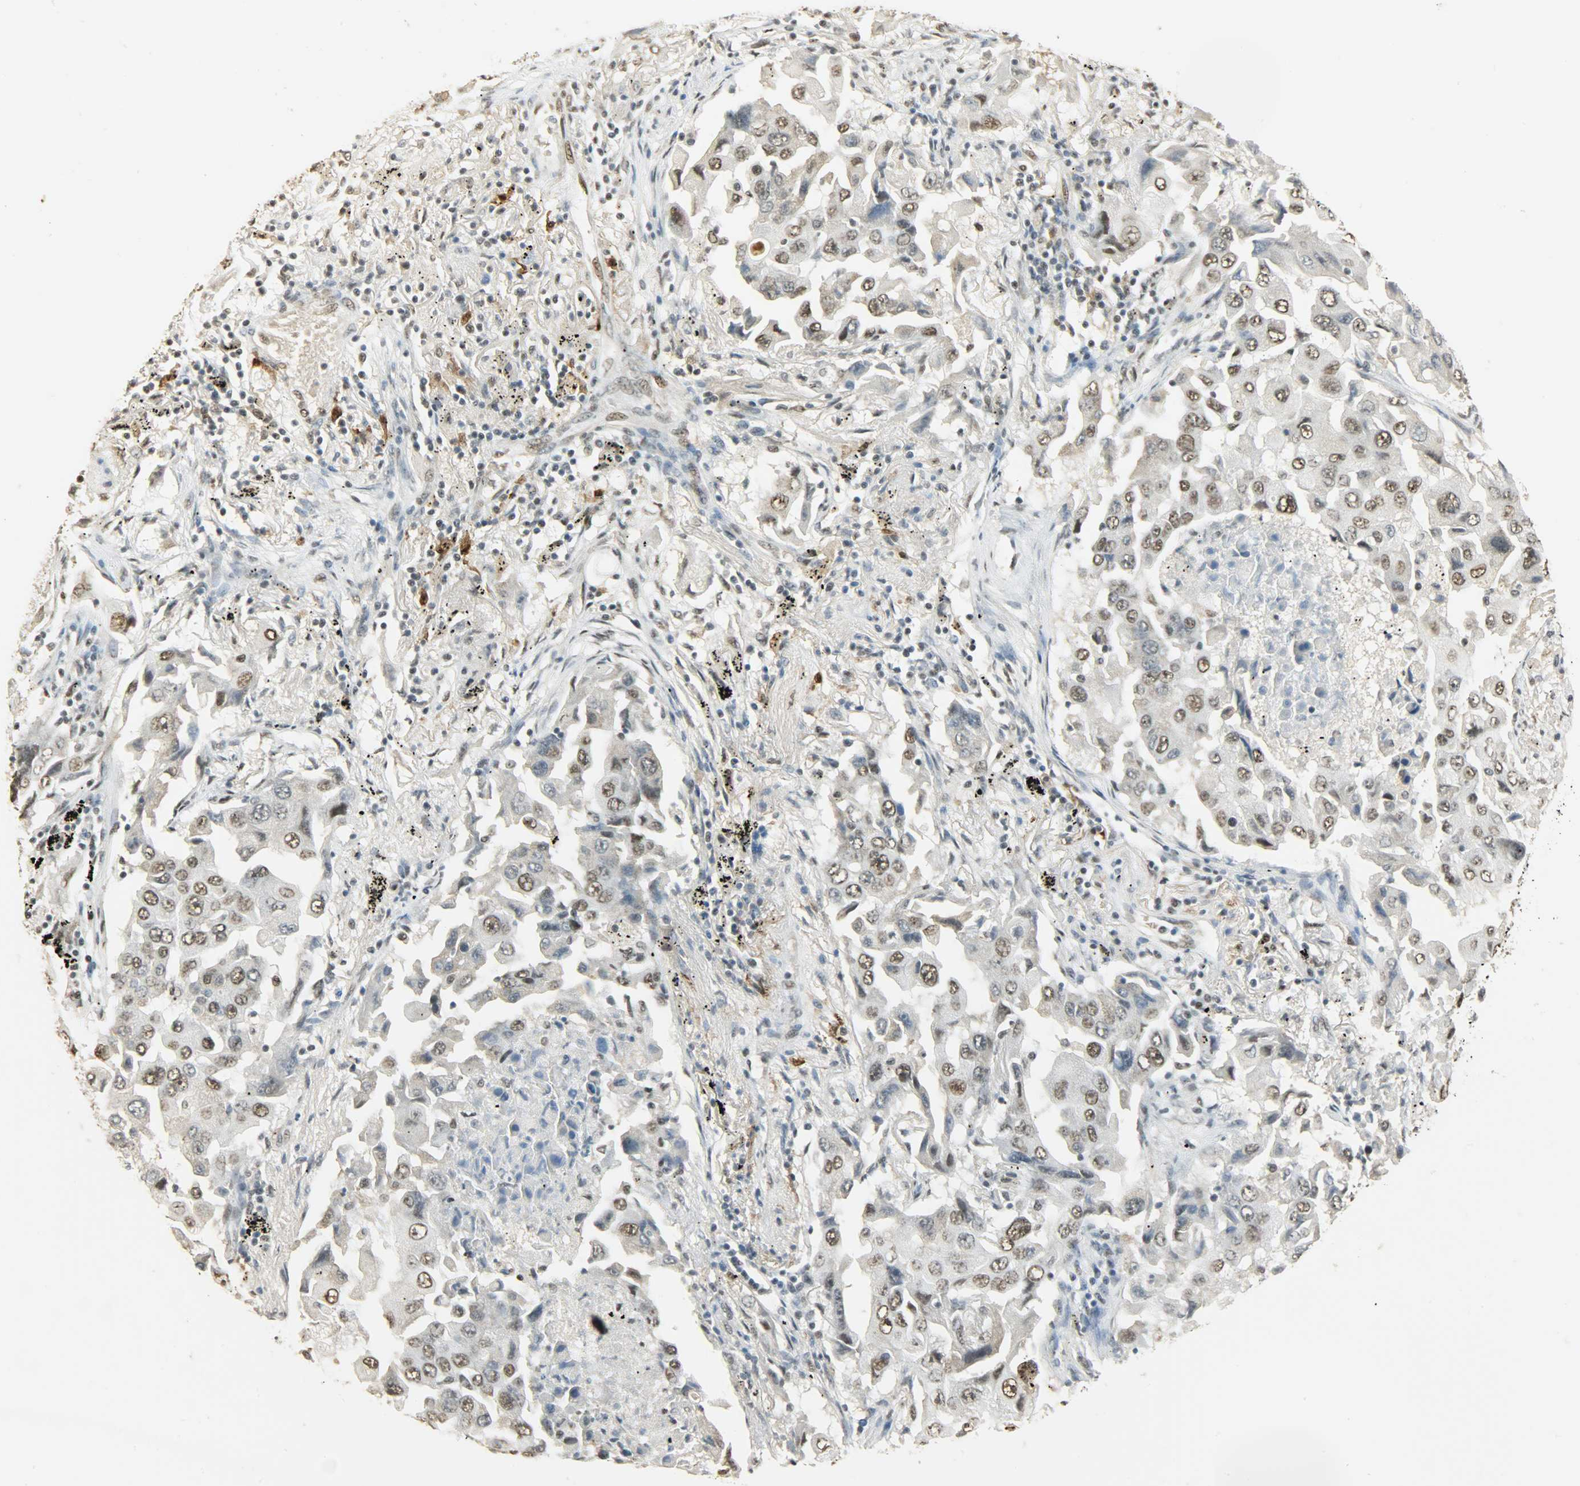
{"staining": {"intensity": "moderate", "quantity": ">75%", "location": "nuclear"}, "tissue": "lung cancer", "cell_type": "Tumor cells", "image_type": "cancer", "snomed": [{"axis": "morphology", "description": "Adenocarcinoma, NOS"}, {"axis": "topography", "description": "Lung"}], "caption": "About >75% of tumor cells in human lung cancer reveal moderate nuclear protein positivity as visualized by brown immunohistochemical staining.", "gene": "NGFR", "patient": {"sex": "female", "age": 65}}